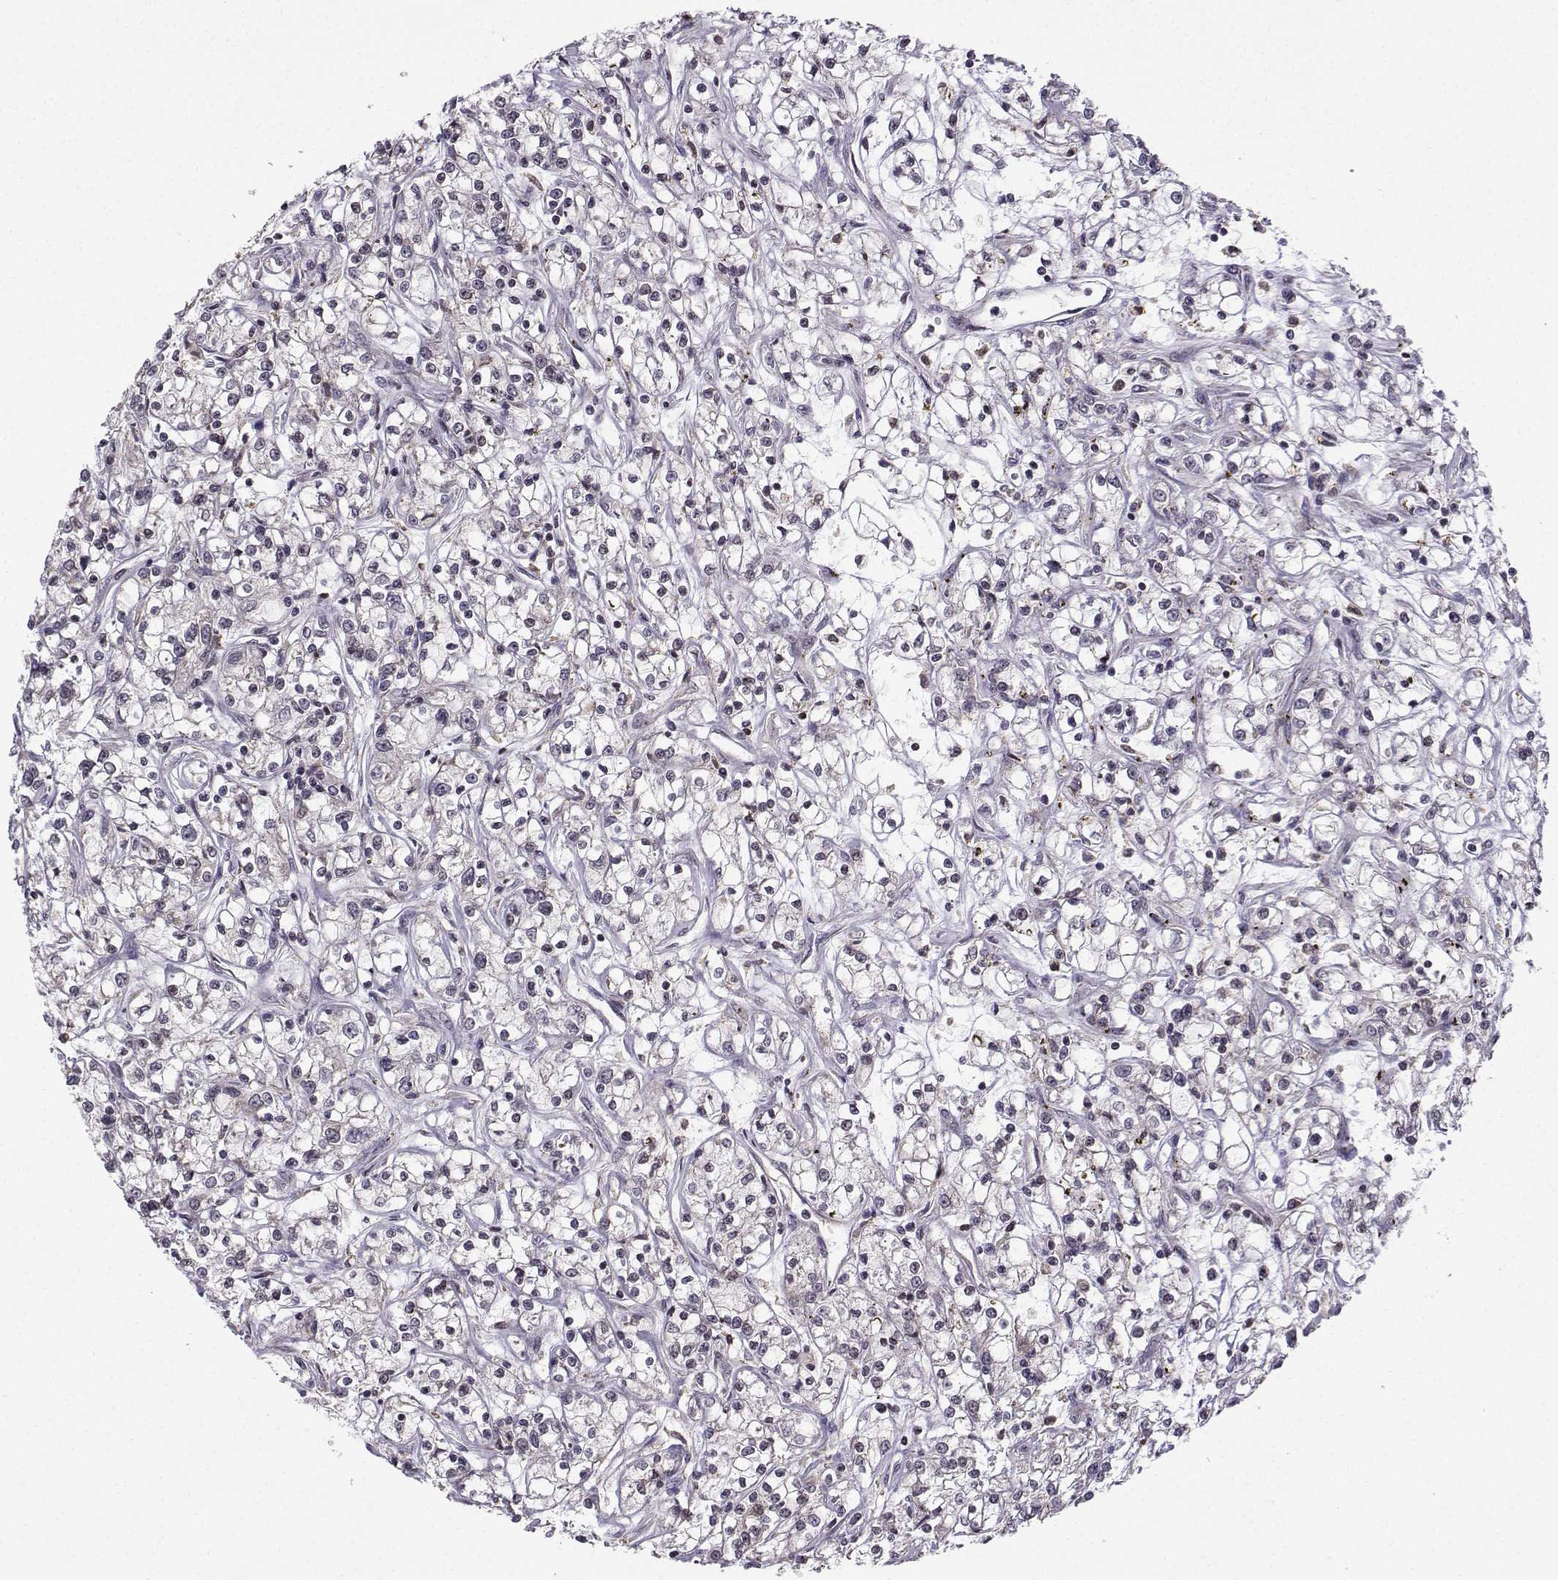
{"staining": {"intensity": "negative", "quantity": "none", "location": "none"}, "tissue": "renal cancer", "cell_type": "Tumor cells", "image_type": "cancer", "snomed": [{"axis": "morphology", "description": "Adenocarcinoma, NOS"}, {"axis": "topography", "description": "Kidney"}], "caption": "High magnification brightfield microscopy of renal adenocarcinoma stained with DAB (brown) and counterstained with hematoxylin (blue): tumor cells show no significant expression.", "gene": "EZH1", "patient": {"sex": "female", "age": 59}}